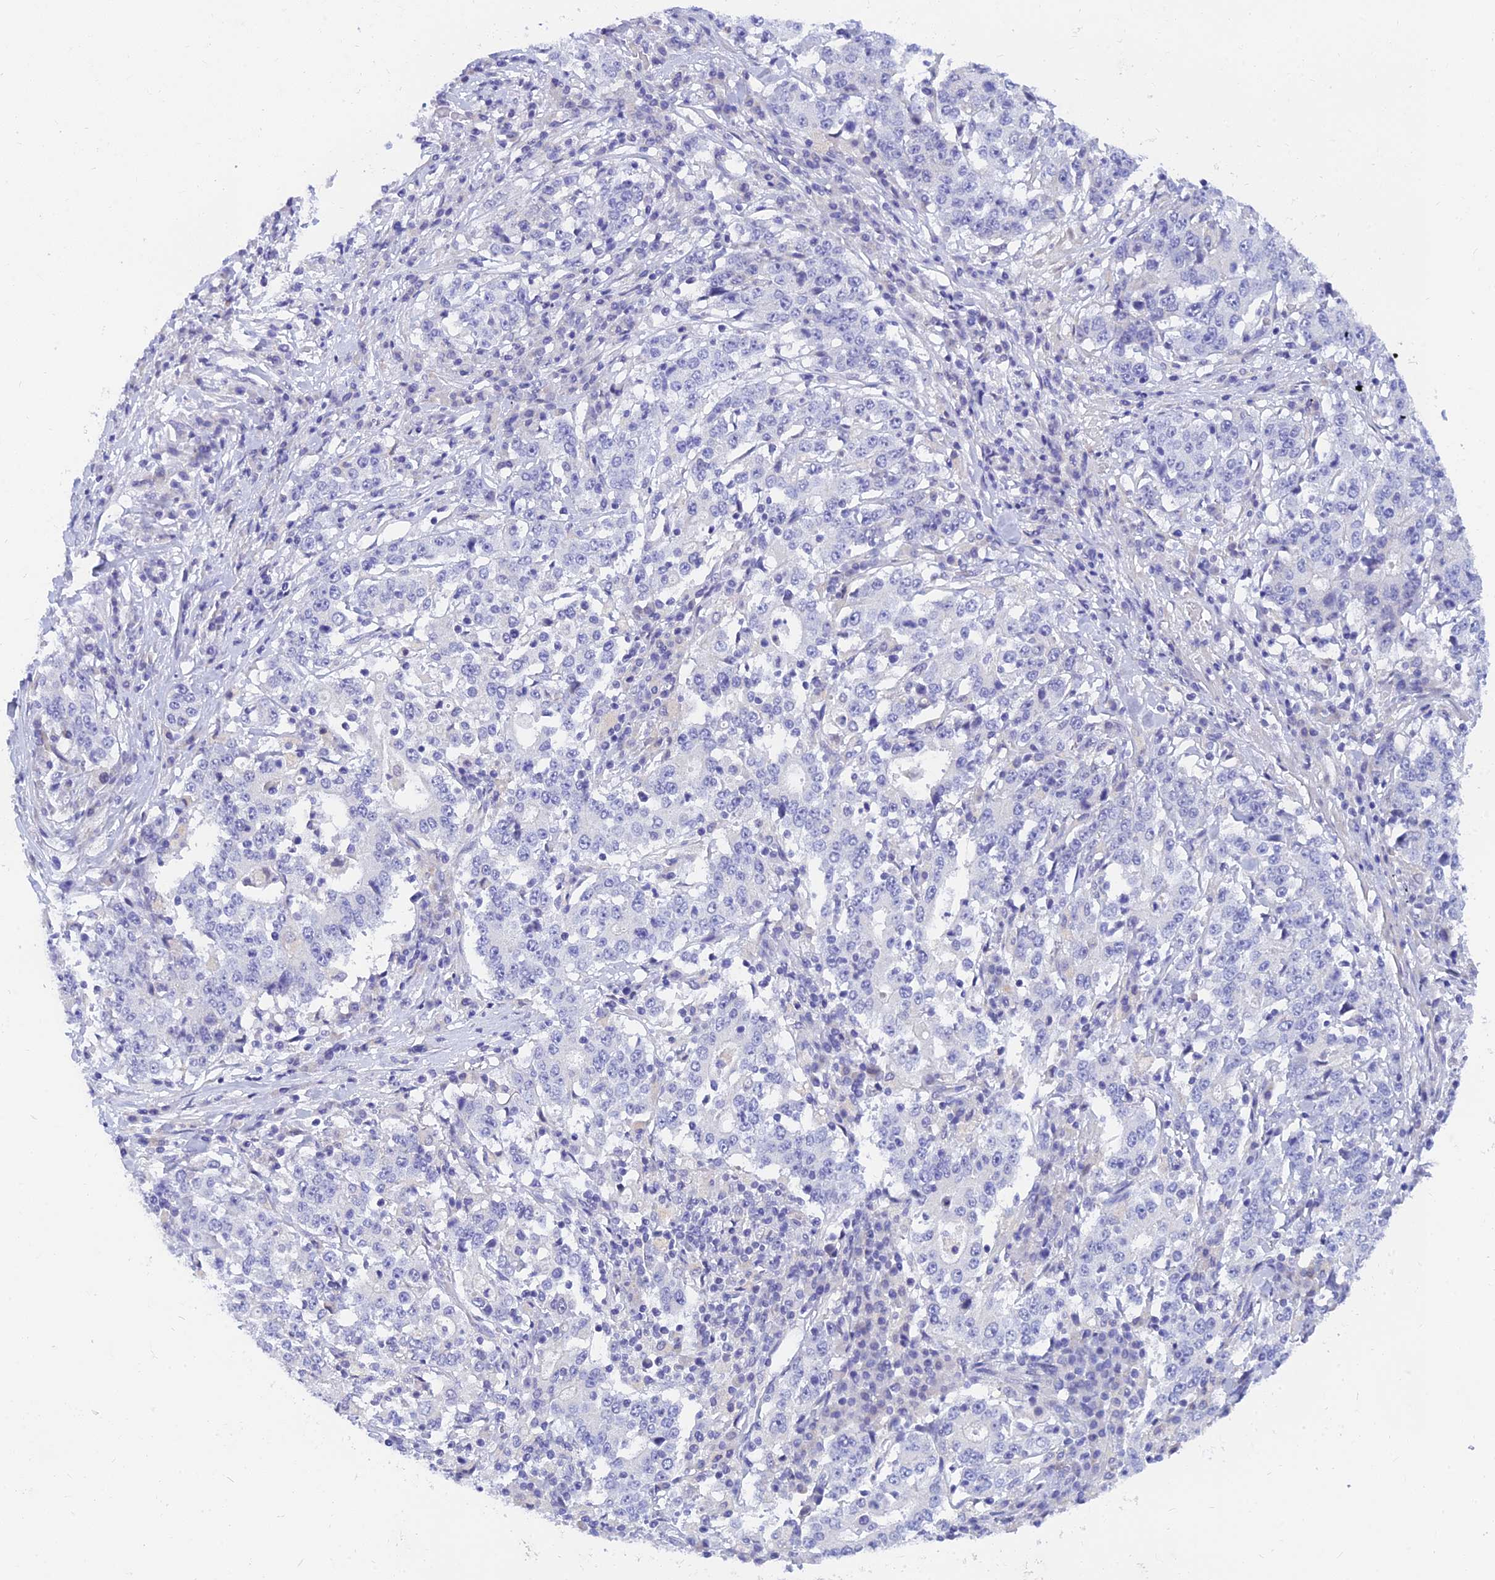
{"staining": {"intensity": "negative", "quantity": "none", "location": "none"}, "tissue": "stomach cancer", "cell_type": "Tumor cells", "image_type": "cancer", "snomed": [{"axis": "morphology", "description": "Adenocarcinoma, NOS"}, {"axis": "topography", "description": "Stomach"}], "caption": "The histopathology image displays no staining of tumor cells in stomach cancer.", "gene": "TMEM161B", "patient": {"sex": "male", "age": 59}}